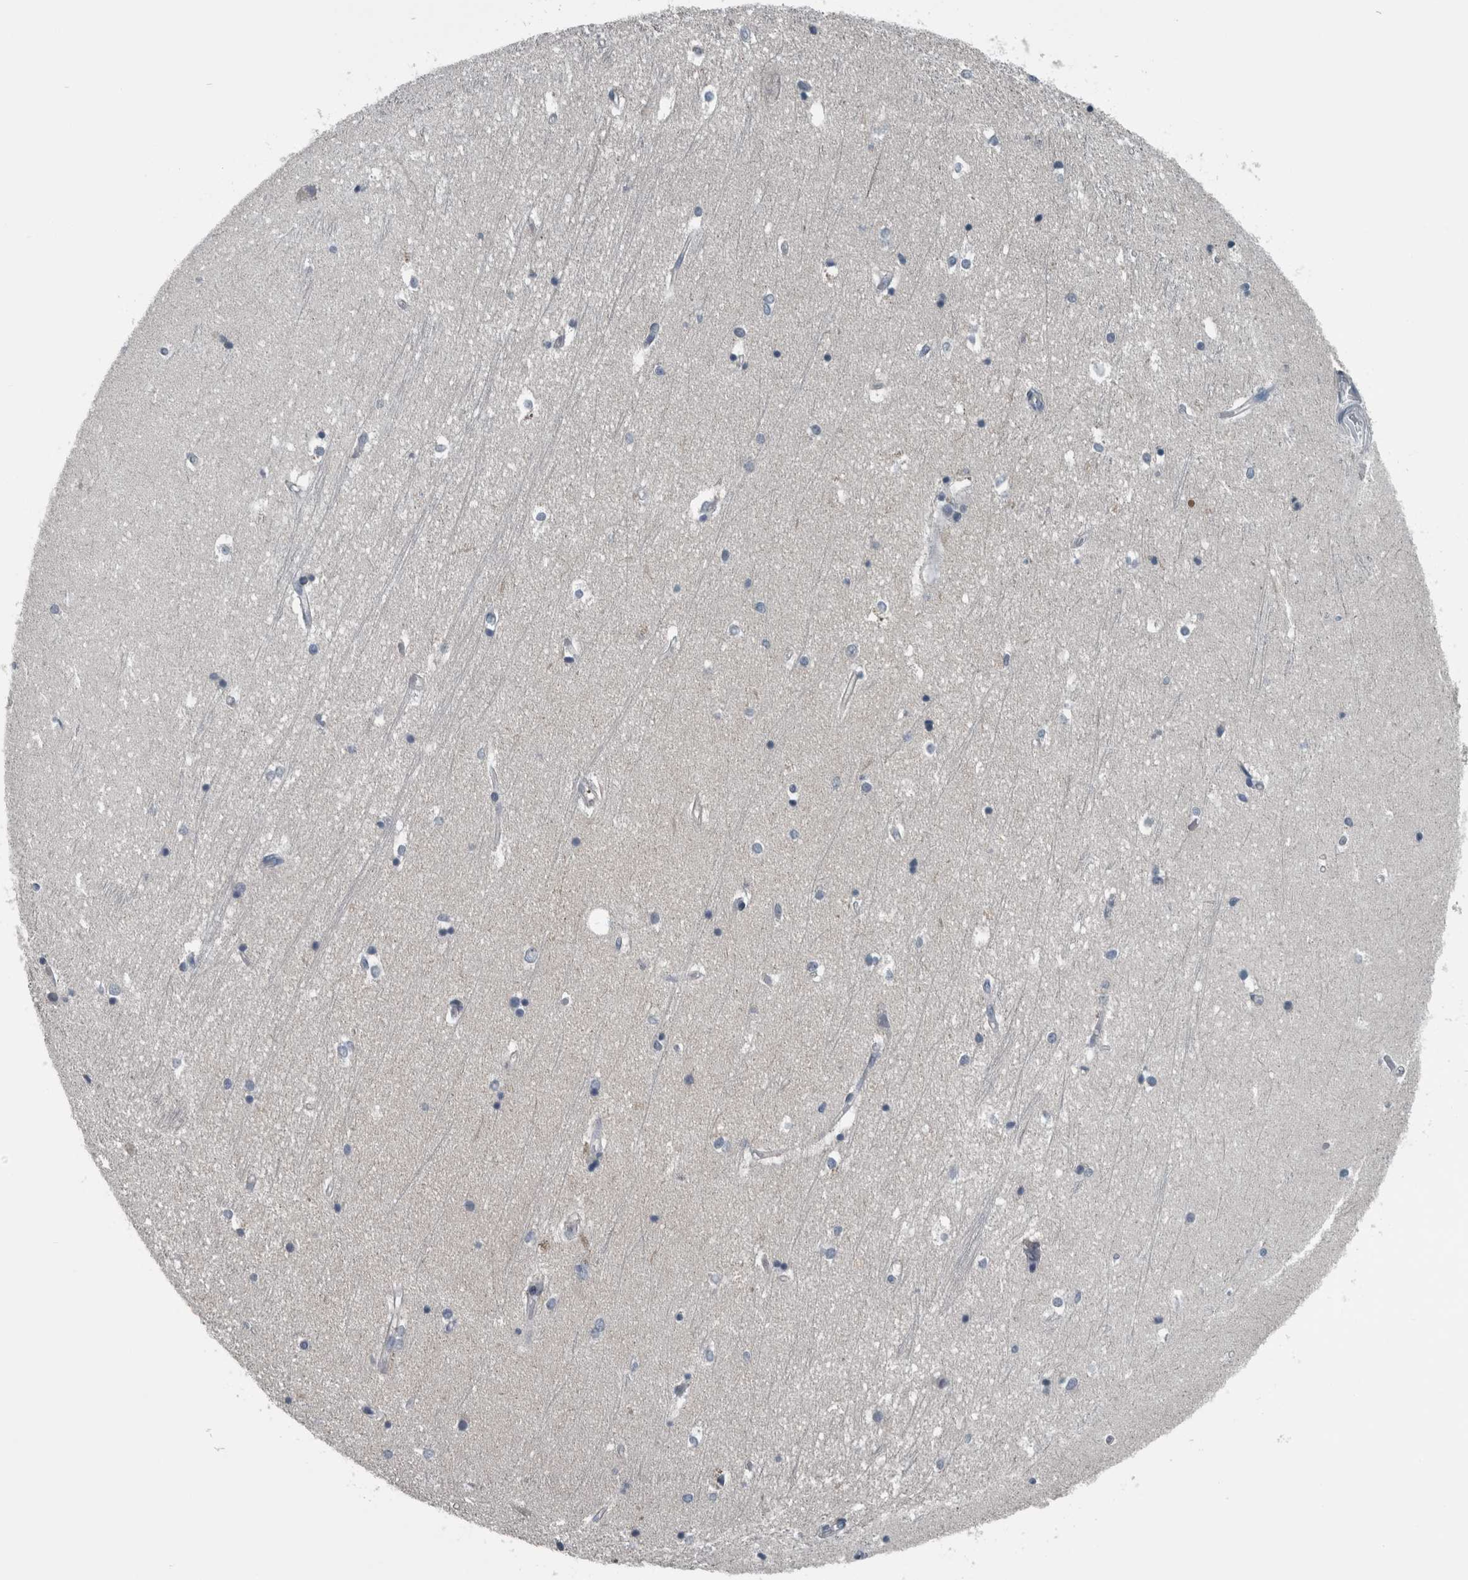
{"staining": {"intensity": "negative", "quantity": "none", "location": "none"}, "tissue": "hippocampus", "cell_type": "Glial cells", "image_type": "normal", "snomed": [{"axis": "morphology", "description": "Normal tissue, NOS"}, {"axis": "topography", "description": "Hippocampus"}], "caption": "This is an immunohistochemistry (IHC) micrograph of unremarkable human hippocampus. There is no expression in glial cells.", "gene": "KRT20", "patient": {"sex": "male", "age": 45}}